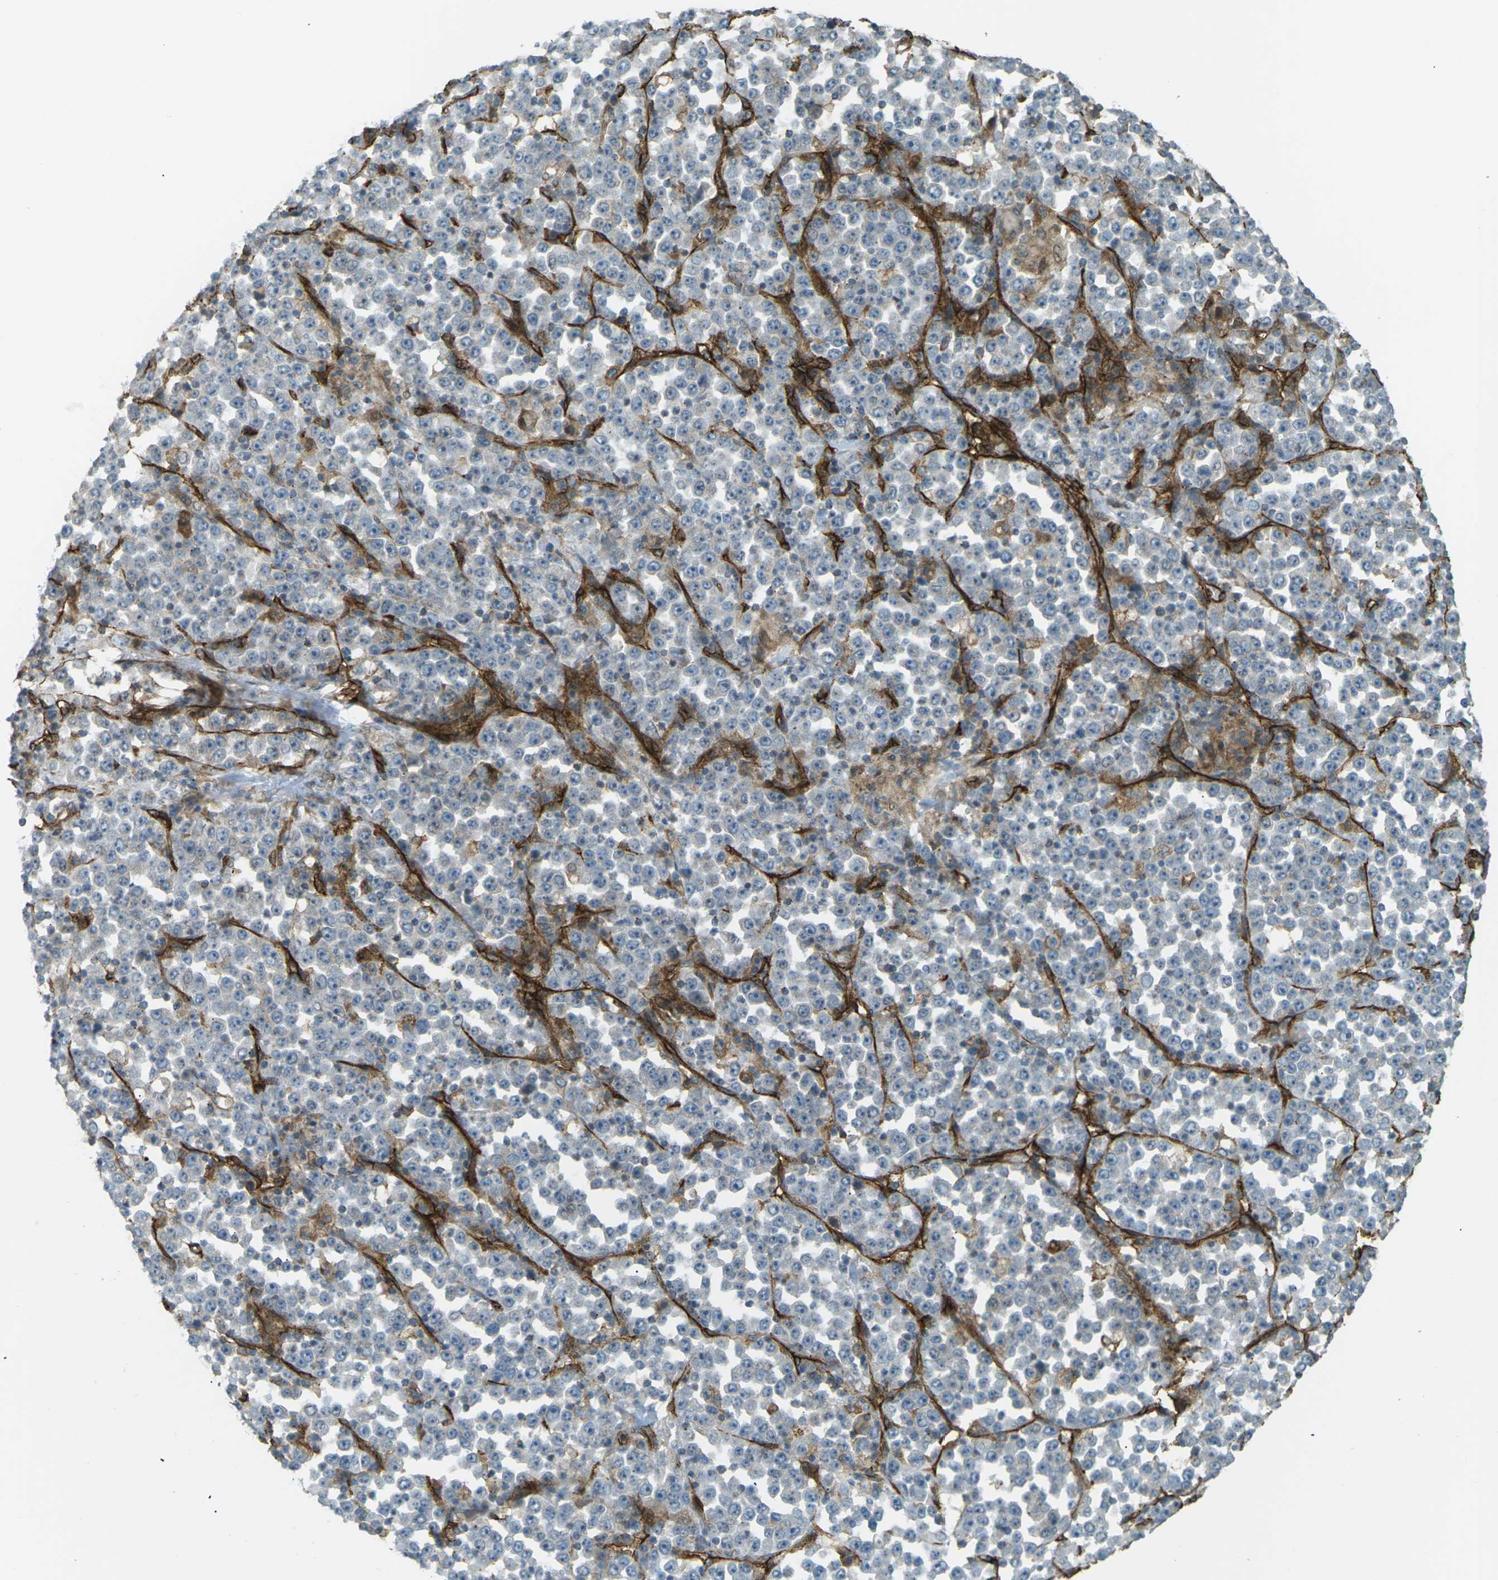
{"staining": {"intensity": "negative", "quantity": "none", "location": "none"}, "tissue": "stomach cancer", "cell_type": "Tumor cells", "image_type": "cancer", "snomed": [{"axis": "morphology", "description": "Normal tissue, NOS"}, {"axis": "morphology", "description": "Adenocarcinoma, NOS"}, {"axis": "topography", "description": "Stomach, upper"}, {"axis": "topography", "description": "Stomach"}], "caption": "Image shows no significant protein staining in tumor cells of stomach adenocarcinoma.", "gene": "S1PR1", "patient": {"sex": "male", "age": 59}}